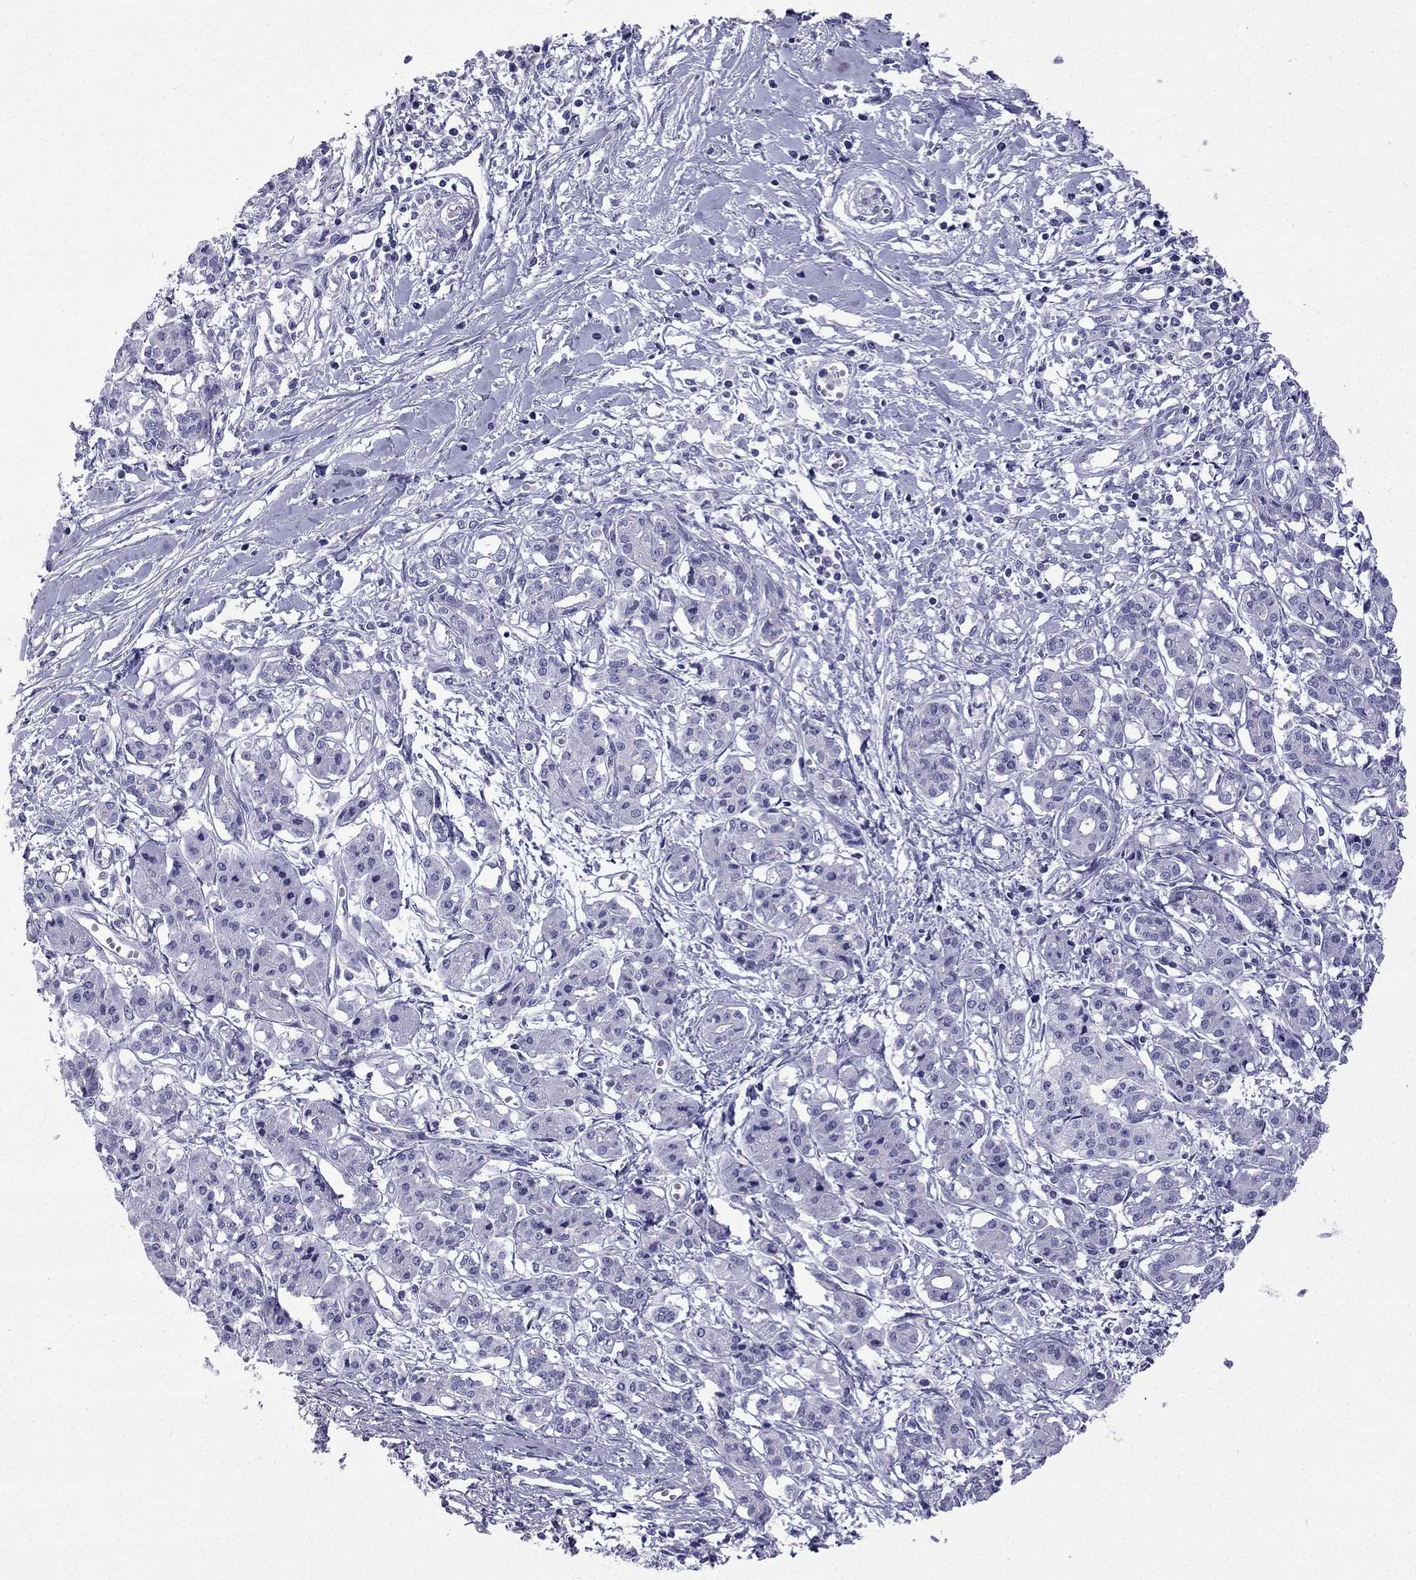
{"staining": {"intensity": "negative", "quantity": "none", "location": "none"}, "tissue": "pancreatic cancer", "cell_type": "Tumor cells", "image_type": "cancer", "snomed": [{"axis": "morphology", "description": "Adenocarcinoma, NOS"}, {"axis": "topography", "description": "Pancreas"}], "caption": "The histopathology image shows no staining of tumor cells in pancreatic adenocarcinoma.", "gene": "GJA8", "patient": {"sex": "male", "age": 48}}